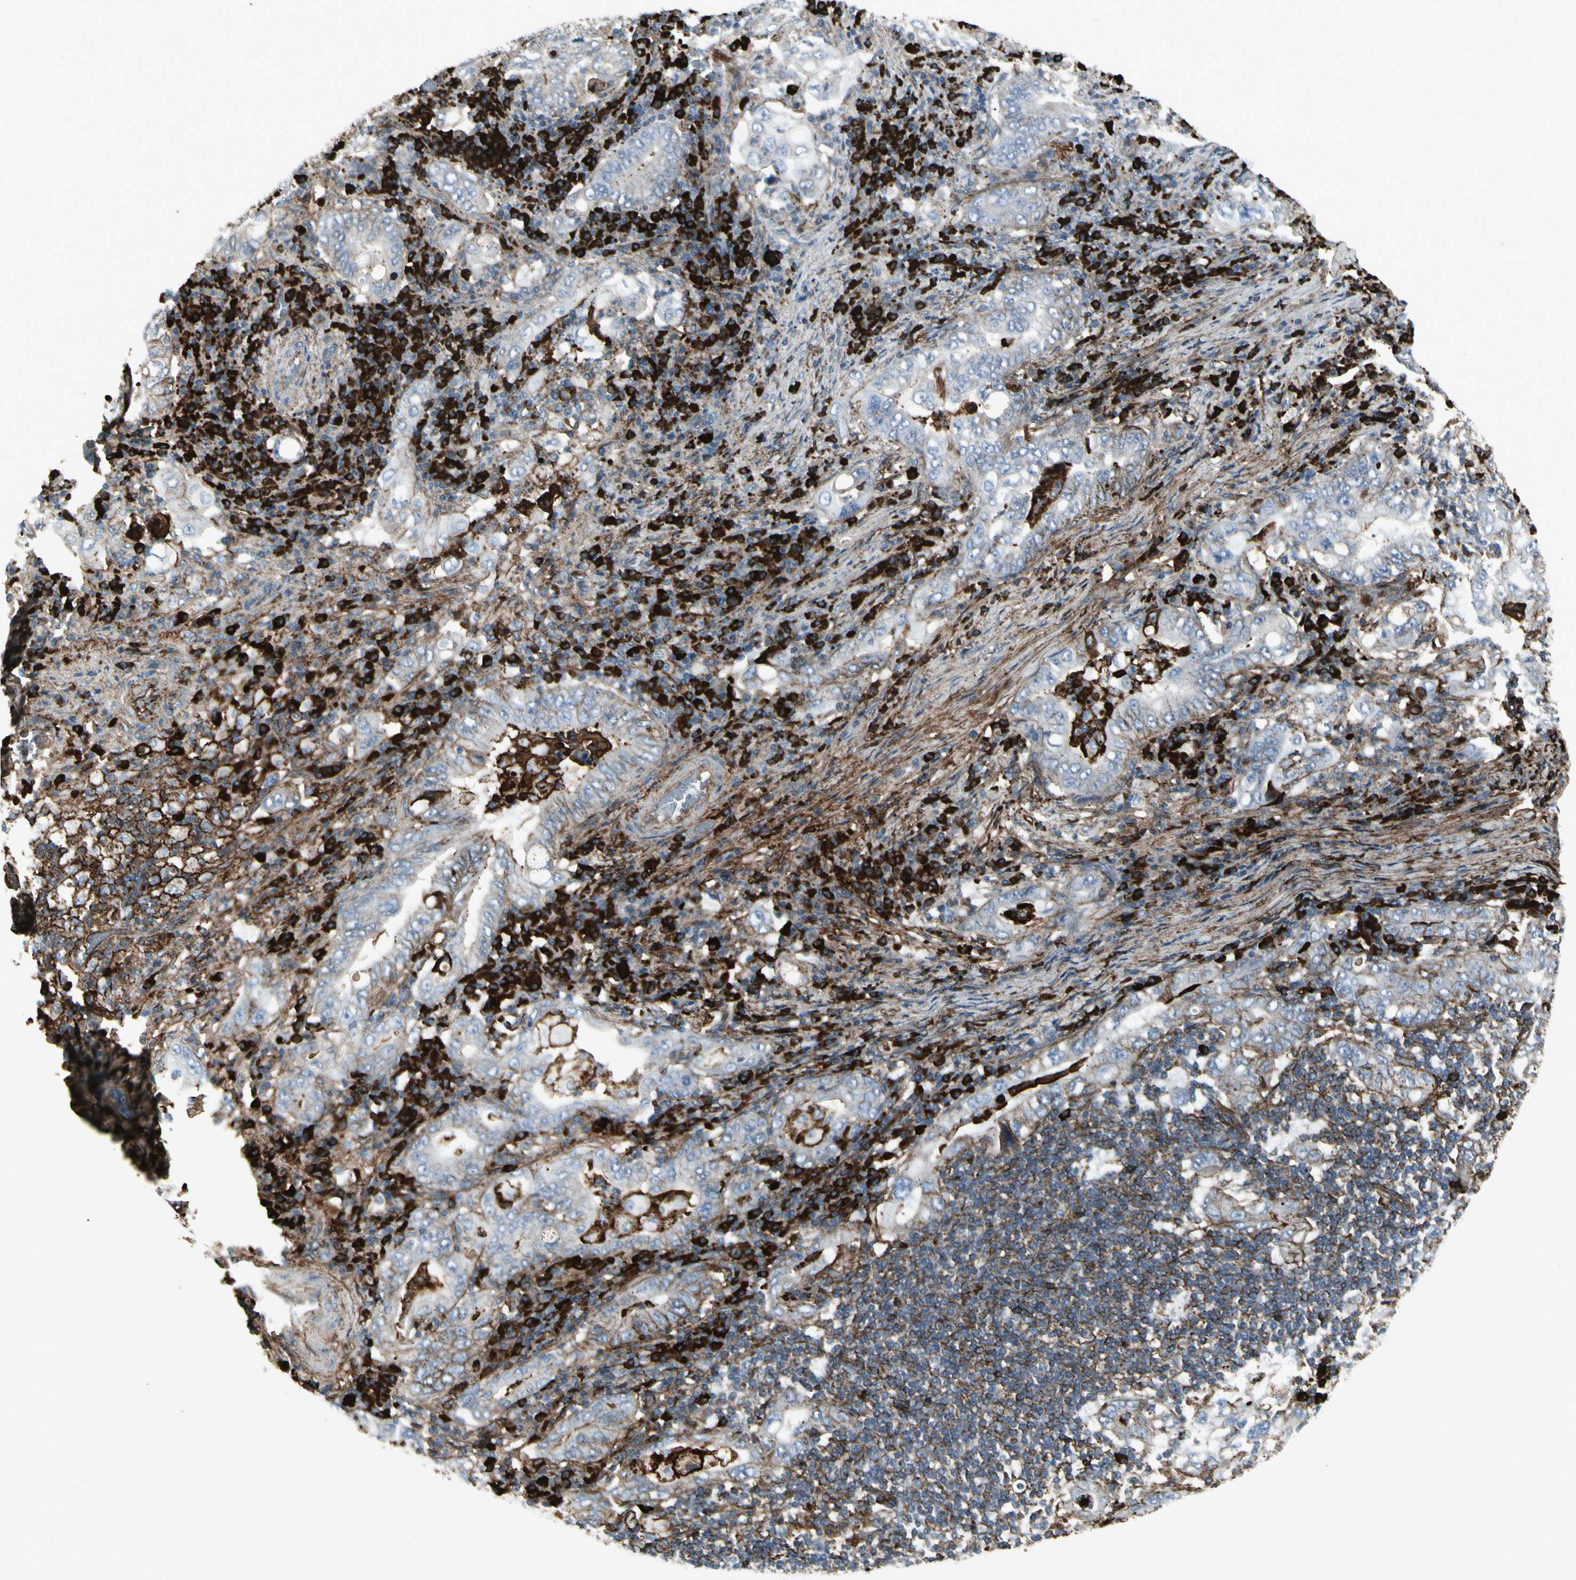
{"staining": {"intensity": "moderate", "quantity": "25%-75%", "location": "cytoplasmic/membranous"}, "tissue": "stomach cancer", "cell_type": "Tumor cells", "image_type": "cancer", "snomed": [{"axis": "morphology", "description": "Normal tissue, NOS"}, {"axis": "morphology", "description": "Adenocarcinoma, NOS"}, {"axis": "topography", "description": "Esophagus"}, {"axis": "topography", "description": "Stomach, upper"}, {"axis": "topography", "description": "Peripheral nerve tissue"}], "caption": "The histopathology image exhibits a brown stain indicating the presence of a protein in the cytoplasmic/membranous of tumor cells in stomach cancer (adenocarcinoma).", "gene": "IGHG1", "patient": {"sex": "male", "age": 62}}